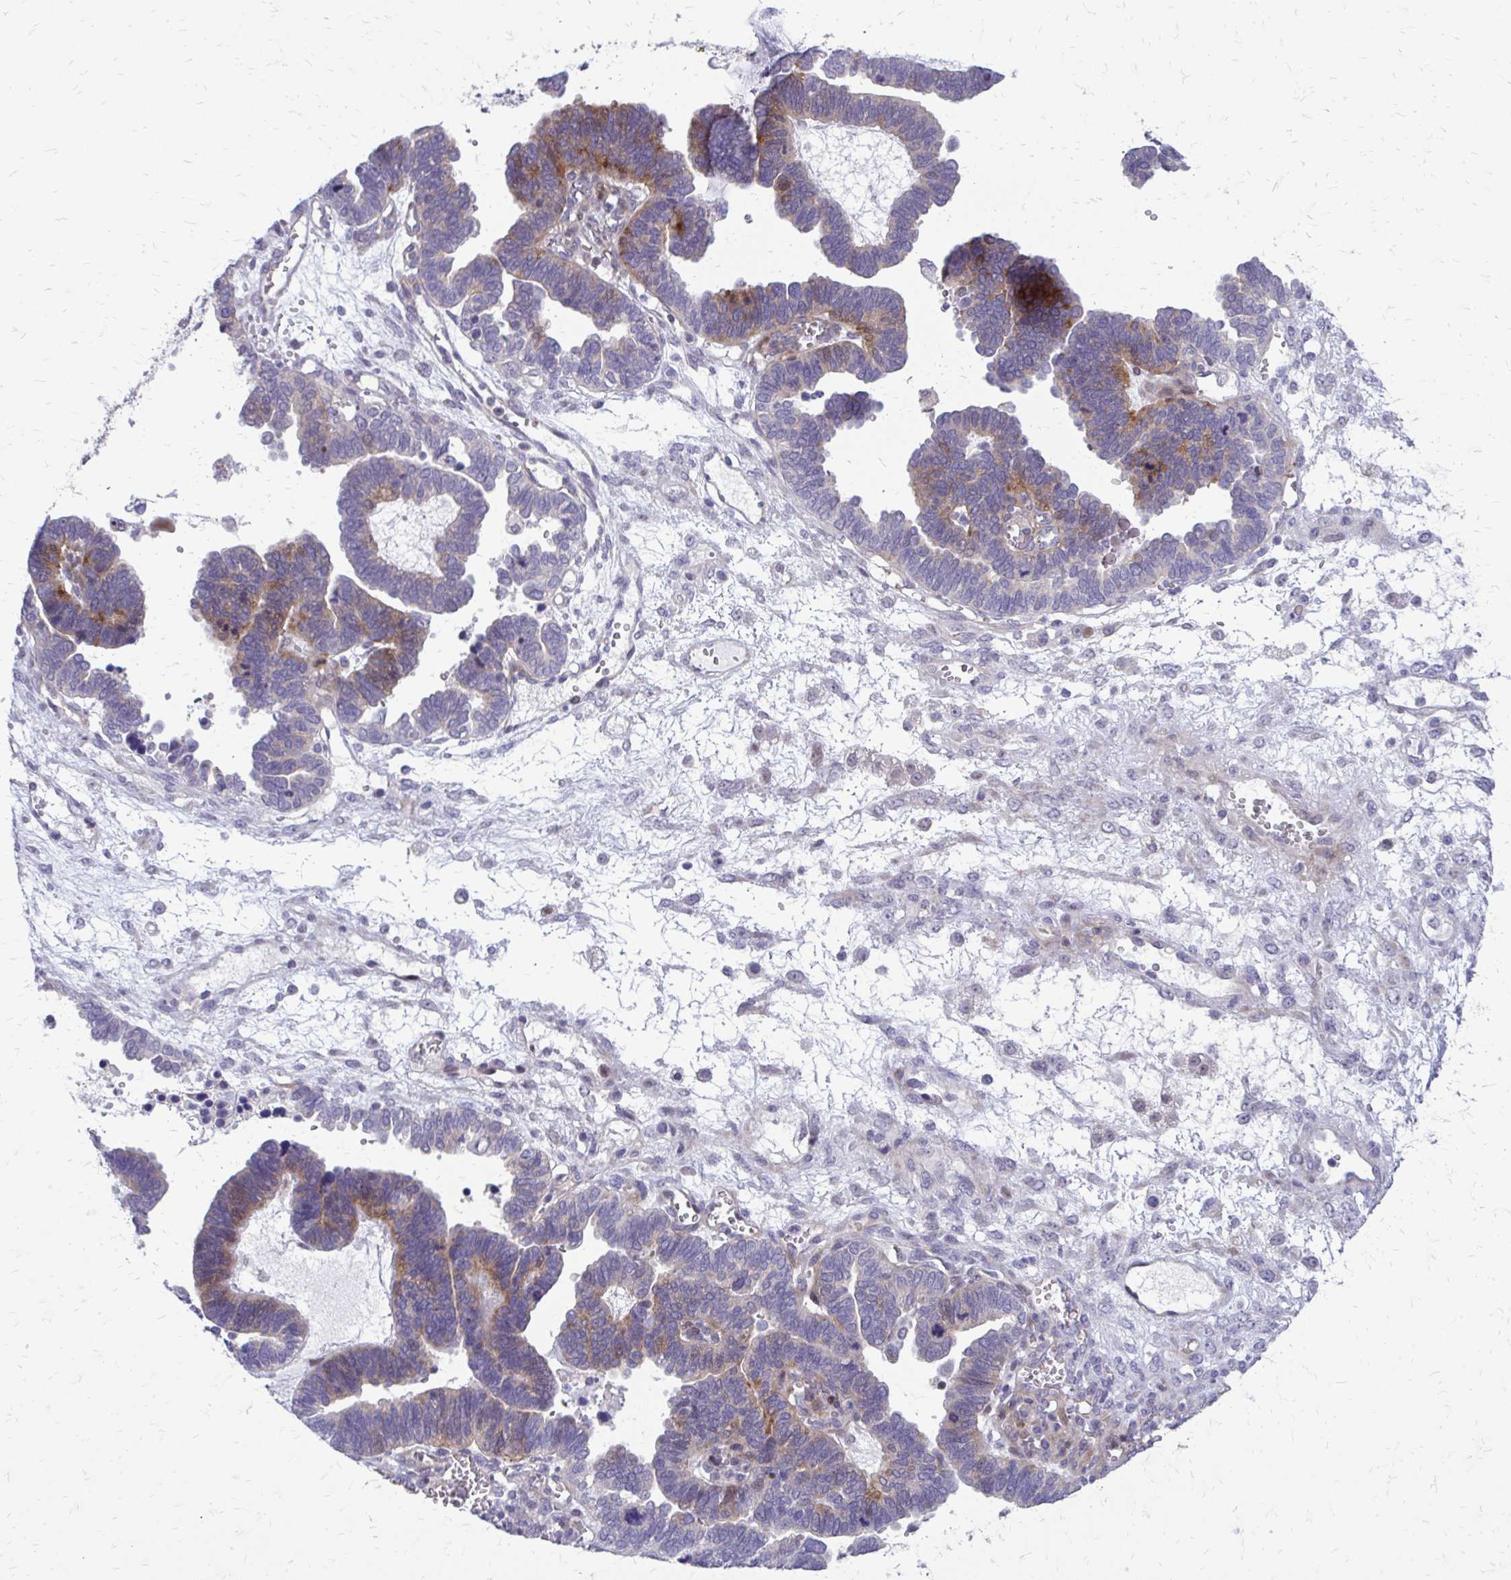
{"staining": {"intensity": "moderate", "quantity": "<25%", "location": "cytoplasmic/membranous"}, "tissue": "ovarian cancer", "cell_type": "Tumor cells", "image_type": "cancer", "snomed": [{"axis": "morphology", "description": "Cystadenocarcinoma, serous, NOS"}, {"axis": "topography", "description": "Ovary"}], "caption": "Human serous cystadenocarcinoma (ovarian) stained for a protein (brown) exhibits moderate cytoplasmic/membranous positive expression in approximately <25% of tumor cells.", "gene": "PPDPFL", "patient": {"sex": "female", "age": 51}}